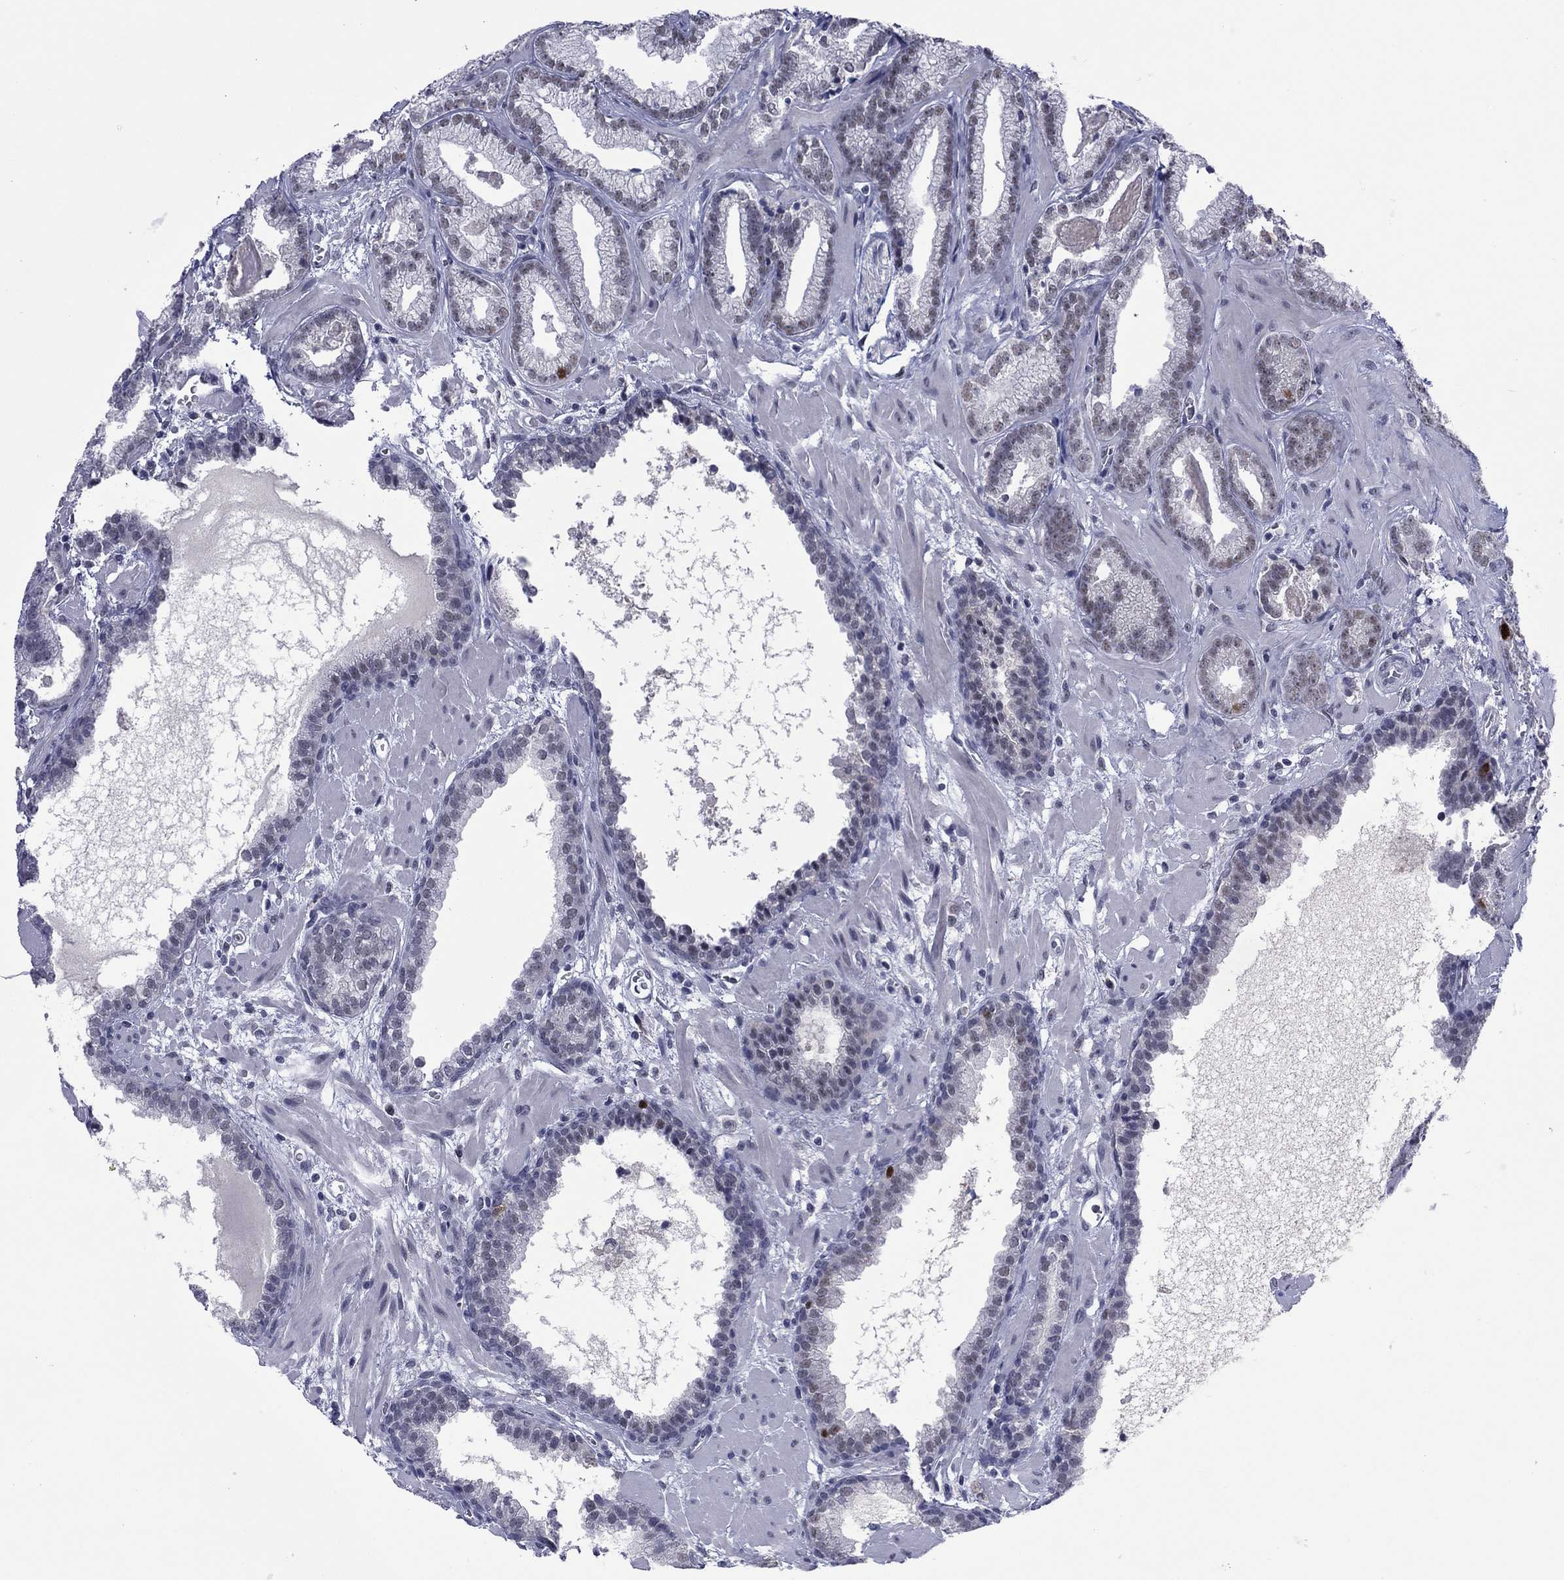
{"staining": {"intensity": "negative", "quantity": "none", "location": "none"}, "tissue": "prostate cancer", "cell_type": "Tumor cells", "image_type": "cancer", "snomed": [{"axis": "morphology", "description": "Adenocarcinoma, Low grade"}, {"axis": "topography", "description": "Prostate"}], "caption": "Human prostate low-grade adenocarcinoma stained for a protein using IHC exhibits no positivity in tumor cells.", "gene": "CDCA5", "patient": {"sex": "male", "age": 68}}